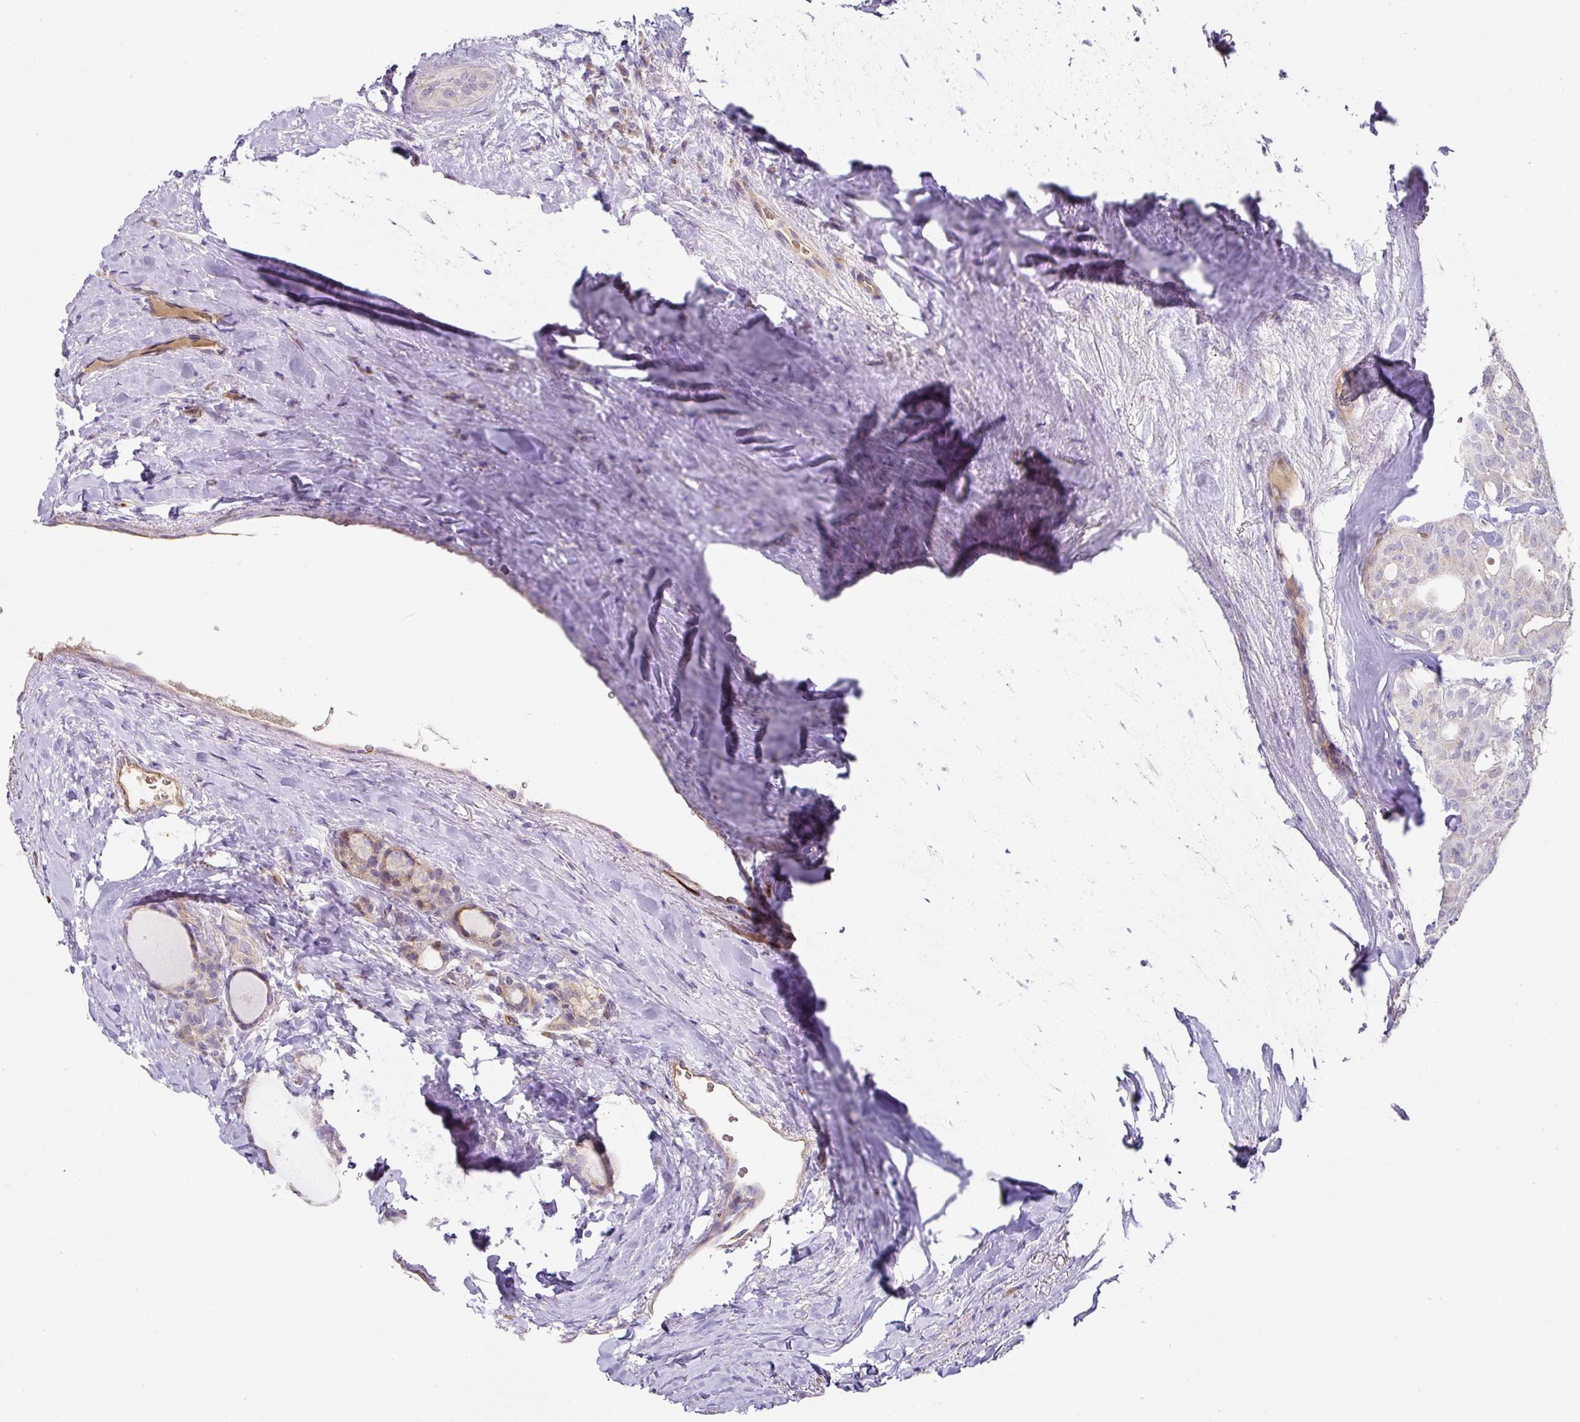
{"staining": {"intensity": "negative", "quantity": "none", "location": "none"}, "tissue": "thyroid cancer", "cell_type": "Tumor cells", "image_type": "cancer", "snomed": [{"axis": "morphology", "description": "Follicular adenoma carcinoma, NOS"}, {"axis": "topography", "description": "Thyroid gland"}], "caption": "Thyroid cancer was stained to show a protein in brown. There is no significant positivity in tumor cells. The staining was performed using DAB (3,3'-diaminobenzidine) to visualize the protein expression in brown, while the nuclei were stained in blue with hematoxylin (Magnification: 20x).", "gene": "TARM1", "patient": {"sex": "male", "age": 75}}